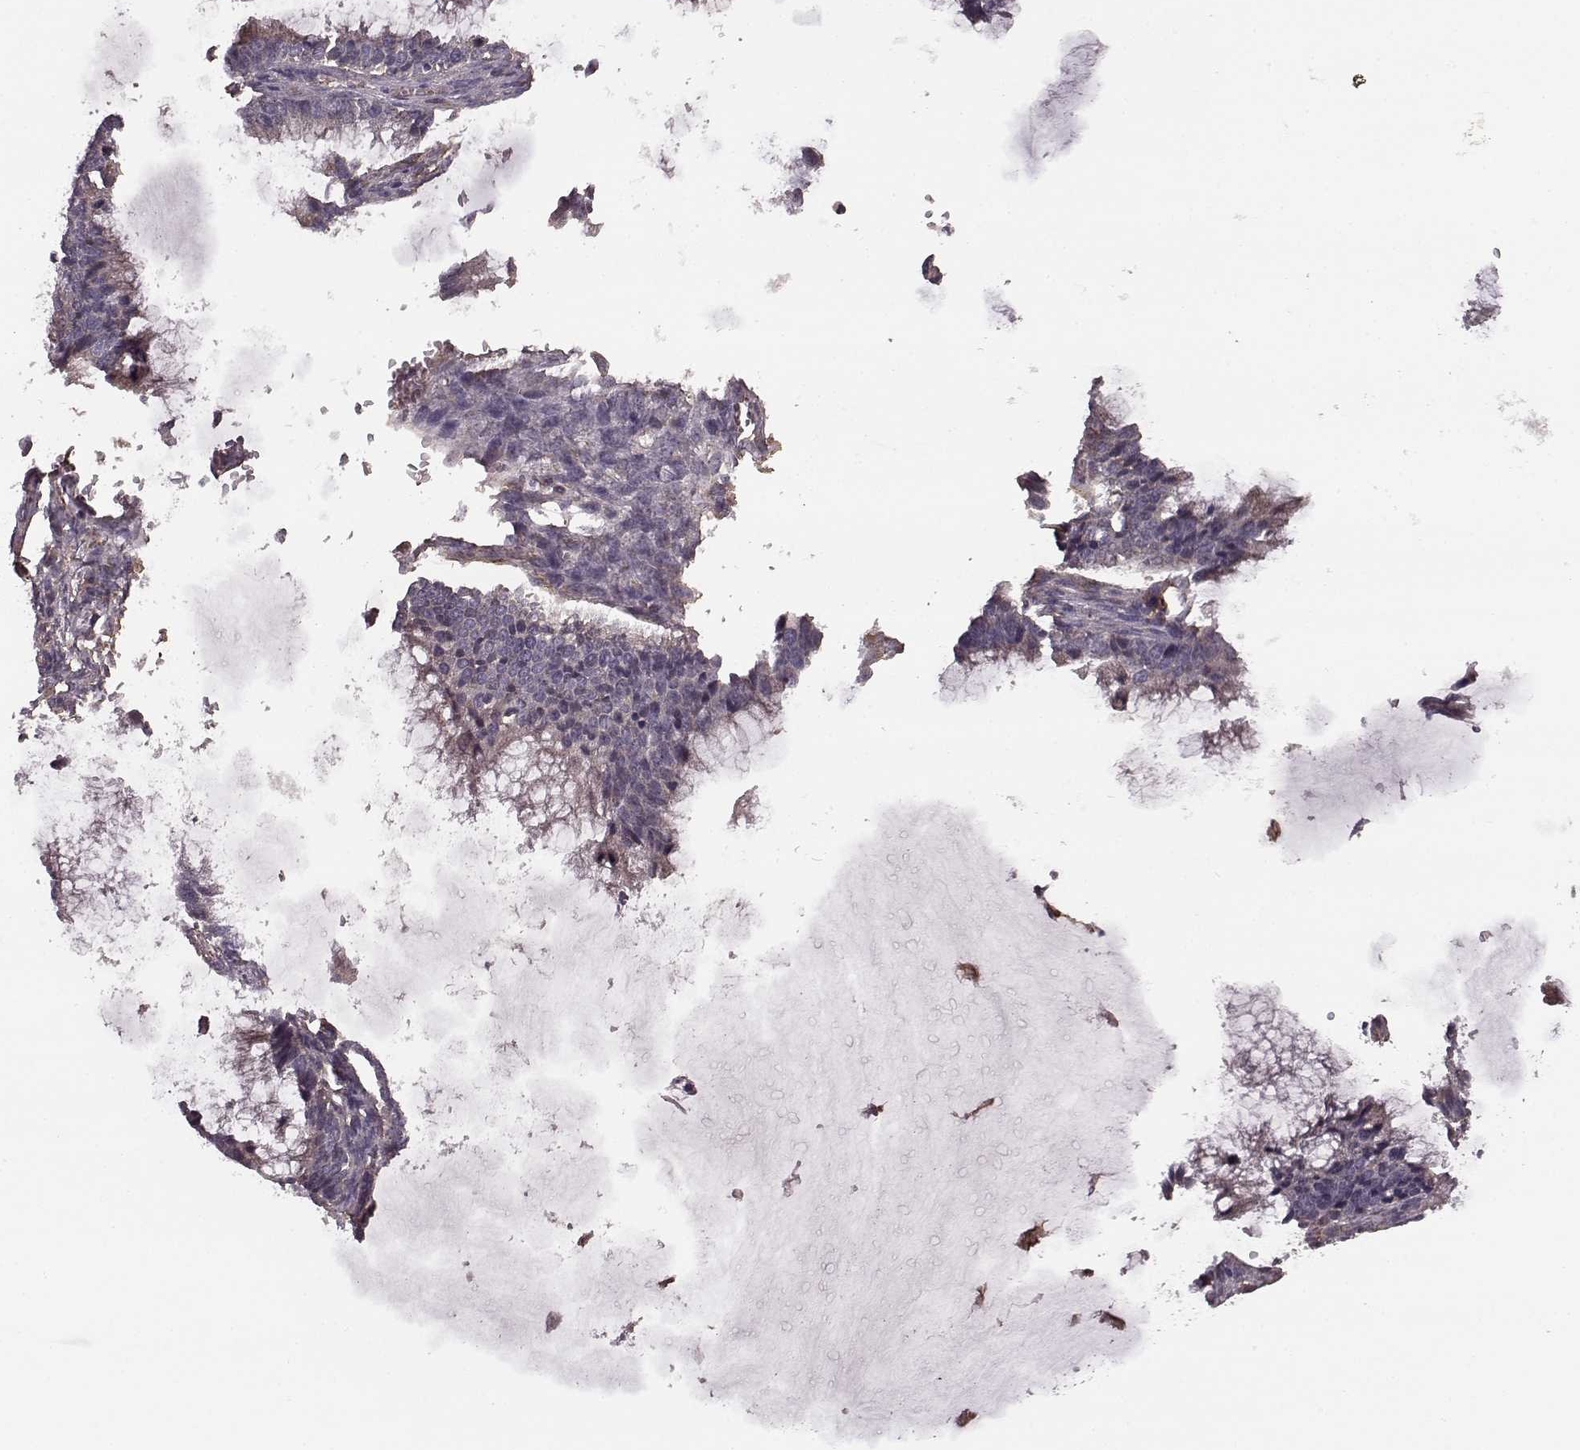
{"staining": {"intensity": "negative", "quantity": "none", "location": "none"}, "tissue": "ovarian cancer", "cell_type": "Tumor cells", "image_type": "cancer", "snomed": [{"axis": "morphology", "description": "Cystadenocarcinoma, mucinous, NOS"}, {"axis": "topography", "description": "Ovary"}], "caption": "Tumor cells show no significant expression in ovarian mucinous cystadenocarcinoma.", "gene": "NTF3", "patient": {"sex": "female", "age": 38}}